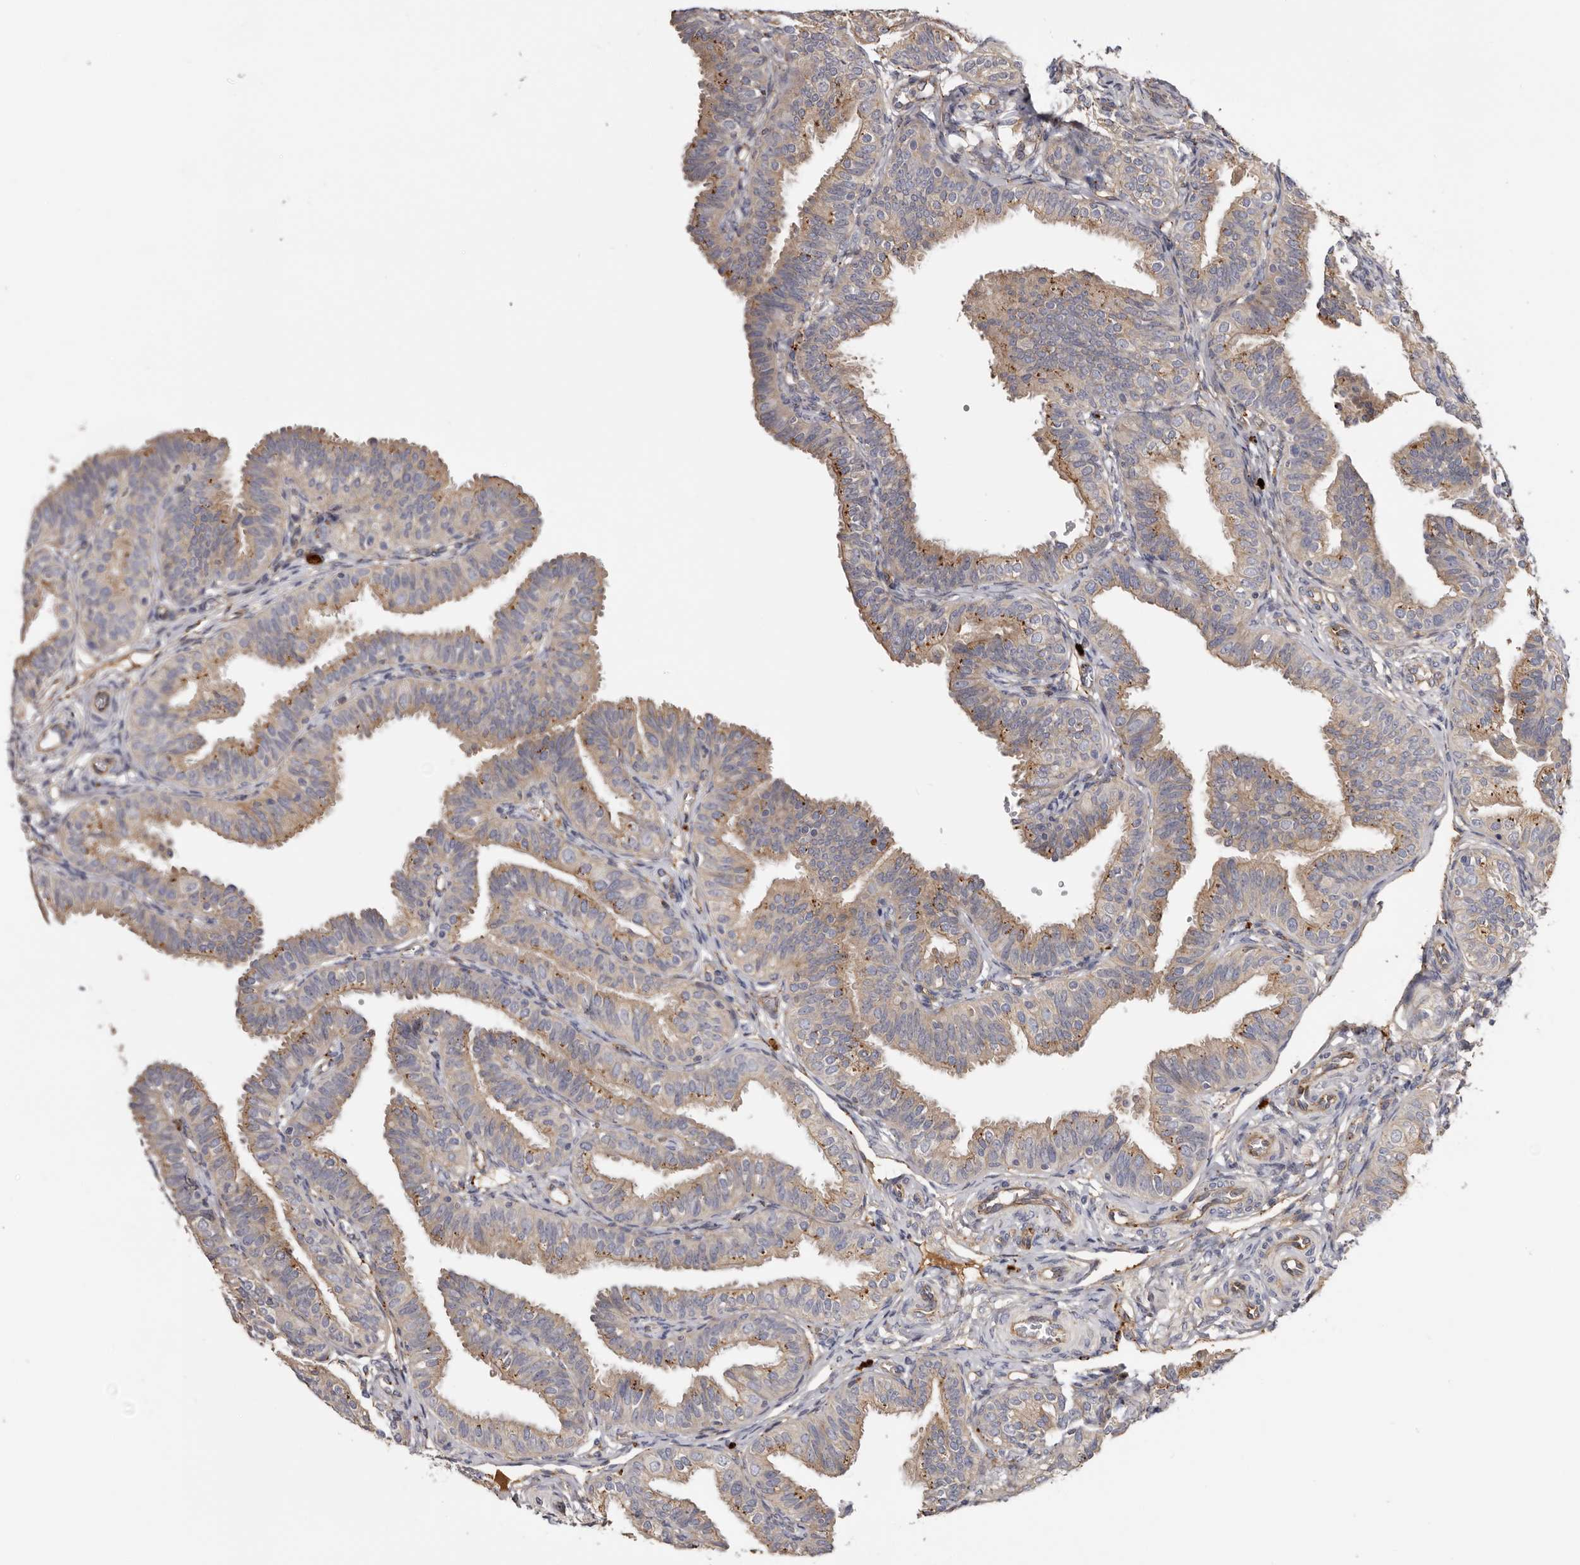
{"staining": {"intensity": "weak", "quantity": "25%-75%", "location": "cytoplasmic/membranous"}, "tissue": "fallopian tube", "cell_type": "Glandular cells", "image_type": "normal", "snomed": [{"axis": "morphology", "description": "Normal tissue, NOS"}, {"axis": "topography", "description": "Fallopian tube"}], "caption": "Immunohistochemical staining of unremarkable human fallopian tube exhibits low levels of weak cytoplasmic/membranous staining in approximately 25%-75% of glandular cells. The protein of interest is shown in brown color, while the nuclei are stained blue.", "gene": "INKA2", "patient": {"sex": "female", "age": 35}}